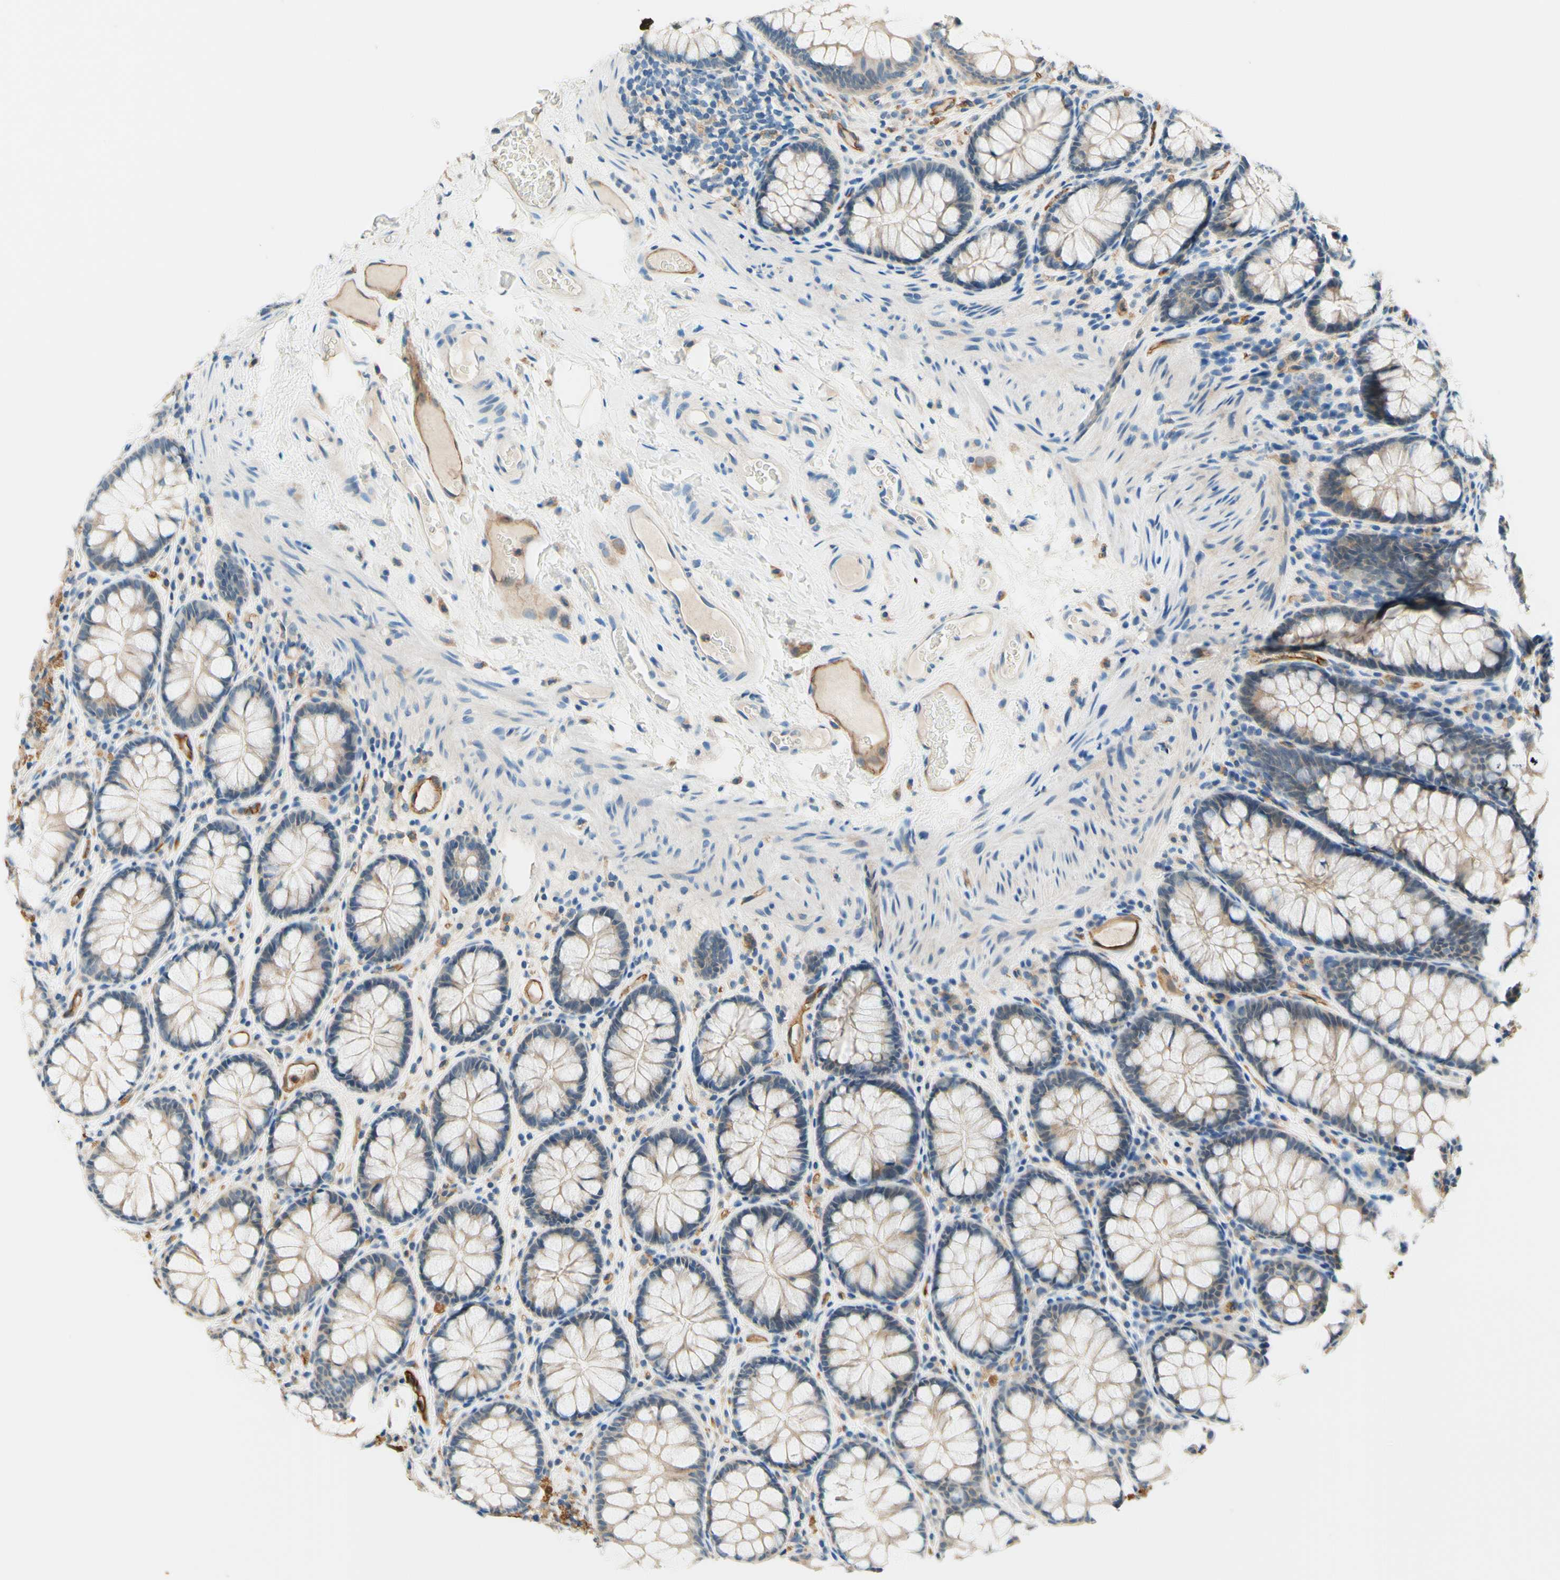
{"staining": {"intensity": "moderate", "quantity": "<25%", "location": "cytoplasmic/membranous"}, "tissue": "colon", "cell_type": "Endothelial cells", "image_type": "normal", "snomed": [{"axis": "morphology", "description": "Normal tissue, NOS"}, {"axis": "topography", "description": "Colon"}], "caption": "Immunohistochemical staining of normal colon demonstrates low levels of moderate cytoplasmic/membranous staining in about <25% of endothelial cells.", "gene": "SIGLEC9", "patient": {"sex": "female", "age": 55}}